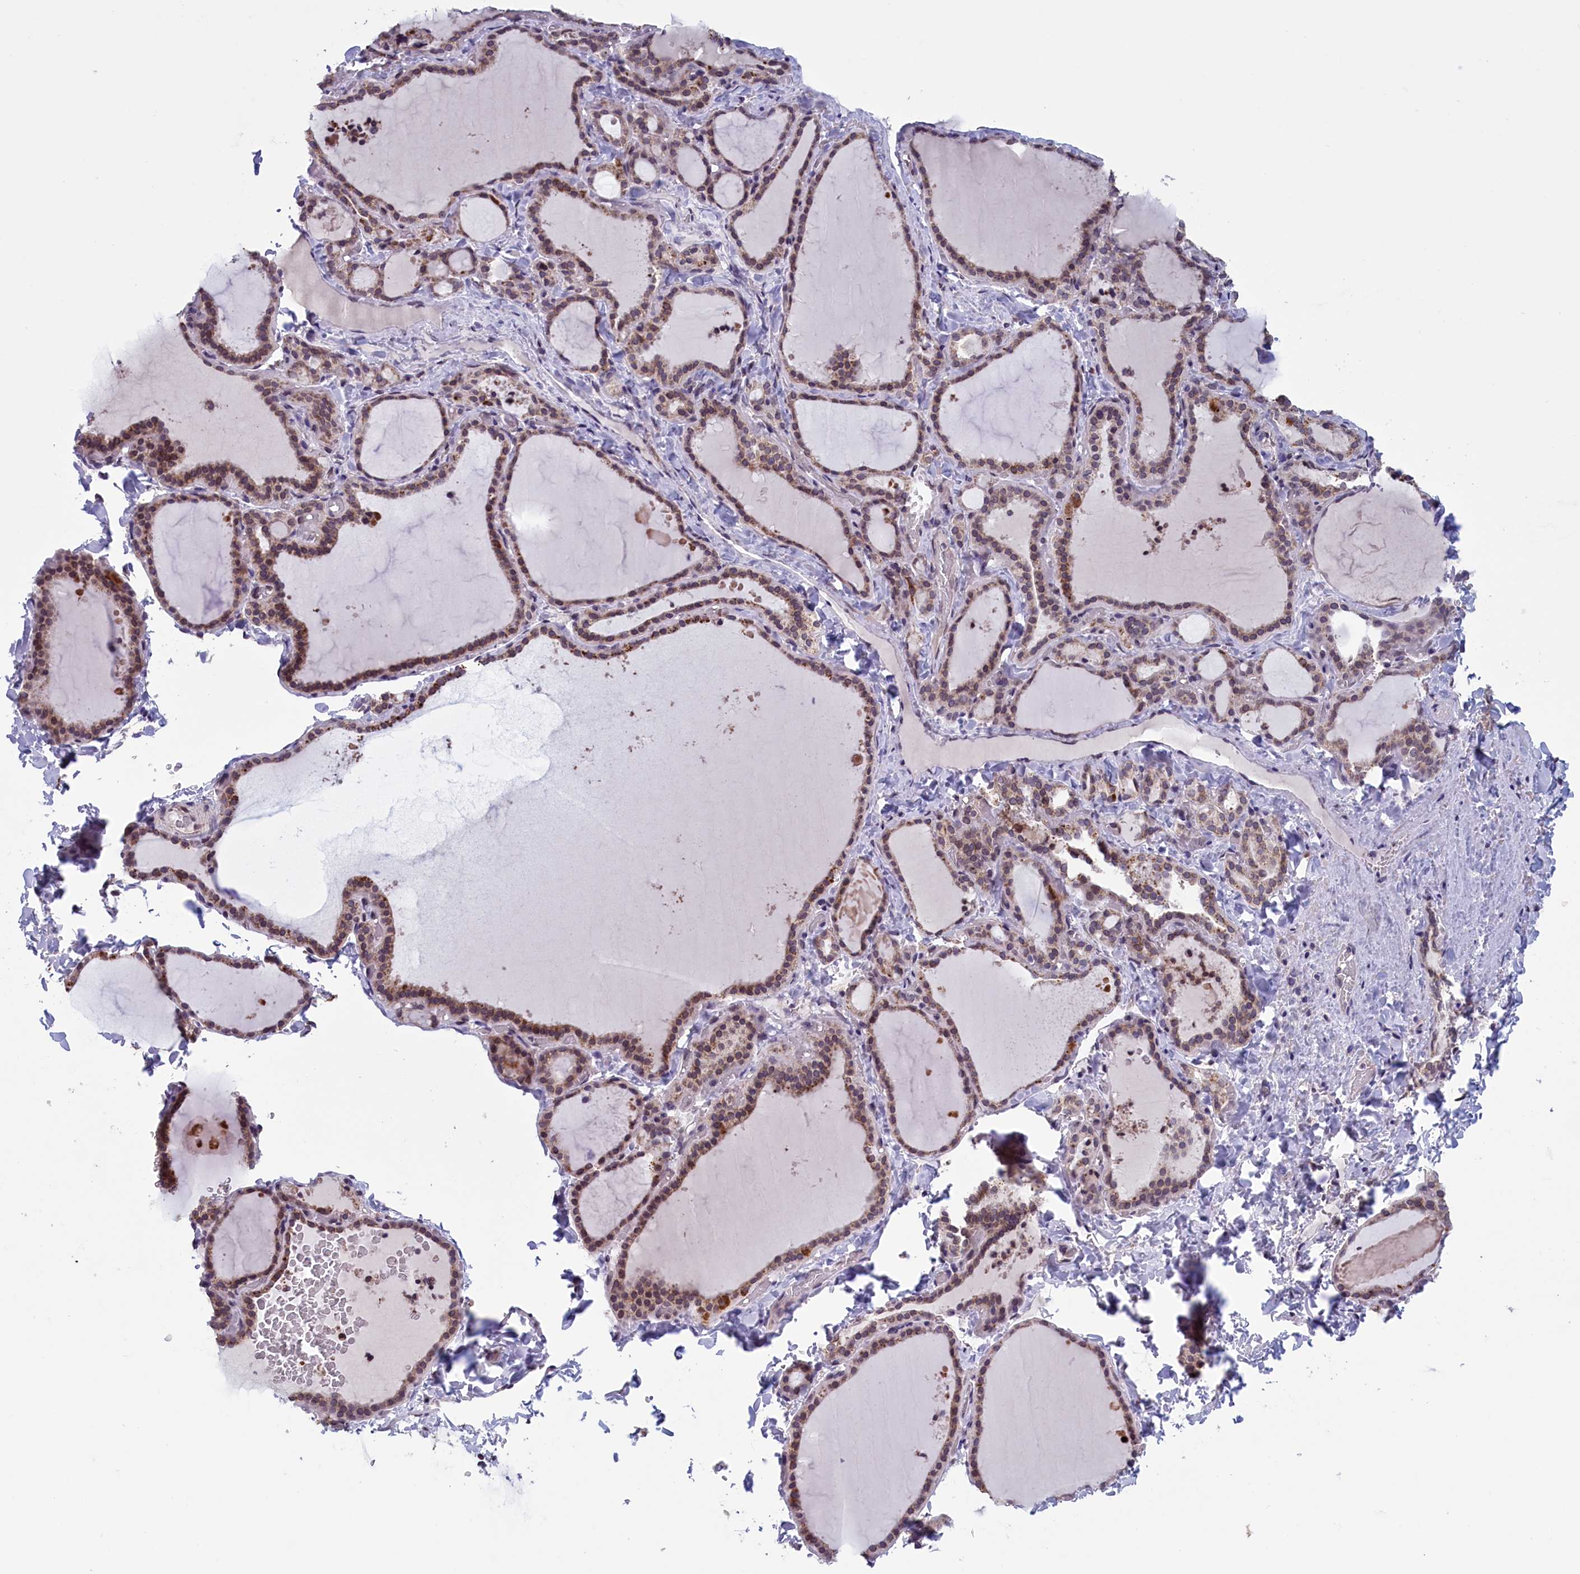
{"staining": {"intensity": "moderate", "quantity": ">75%", "location": "cytoplasmic/membranous,nuclear"}, "tissue": "thyroid gland", "cell_type": "Glandular cells", "image_type": "normal", "snomed": [{"axis": "morphology", "description": "Normal tissue, NOS"}, {"axis": "topography", "description": "Thyroid gland"}], "caption": "Approximately >75% of glandular cells in normal thyroid gland show moderate cytoplasmic/membranous,nuclear protein positivity as visualized by brown immunohistochemical staining.", "gene": "PARS2", "patient": {"sex": "female", "age": 22}}